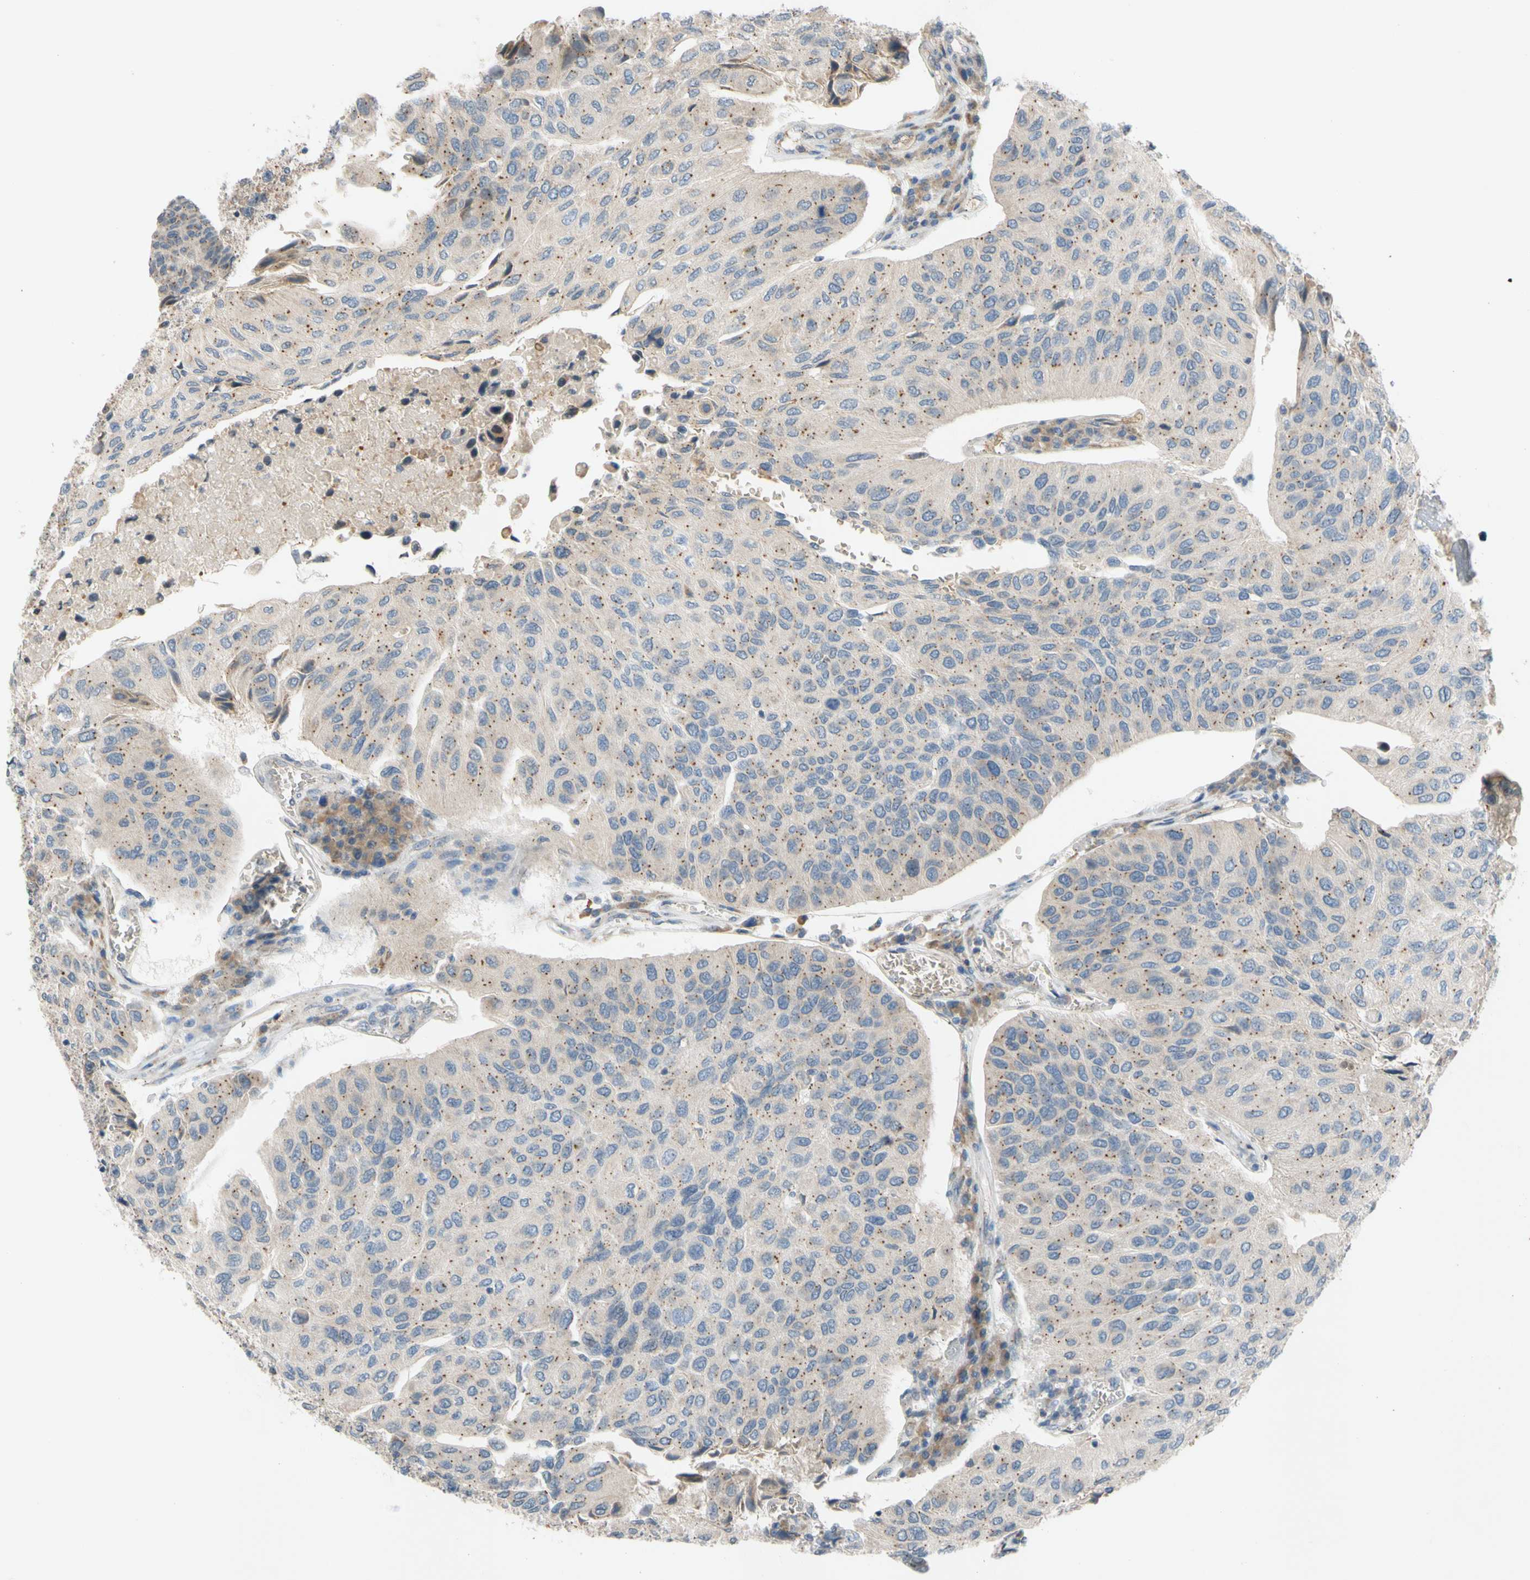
{"staining": {"intensity": "moderate", "quantity": "<25%", "location": "cytoplasmic/membranous"}, "tissue": "urothelial cancer", "cell_type": "Tumor cells", "image_type": "cancer", "snomed": [{"axis": "morphology", "description": "Urothelial carcinoma, High grade"}, {"axis": "topography", "description": "Urinary bladder"}], "caption": "Protein staining of urothelial carcinoma (high-grade) tissue demonstrates moderate cytoplasmic/membranous staining in approximately <25% of tumor cells.", "gene": "ADD2", "patient": {"sex": "male", "age": 66}}